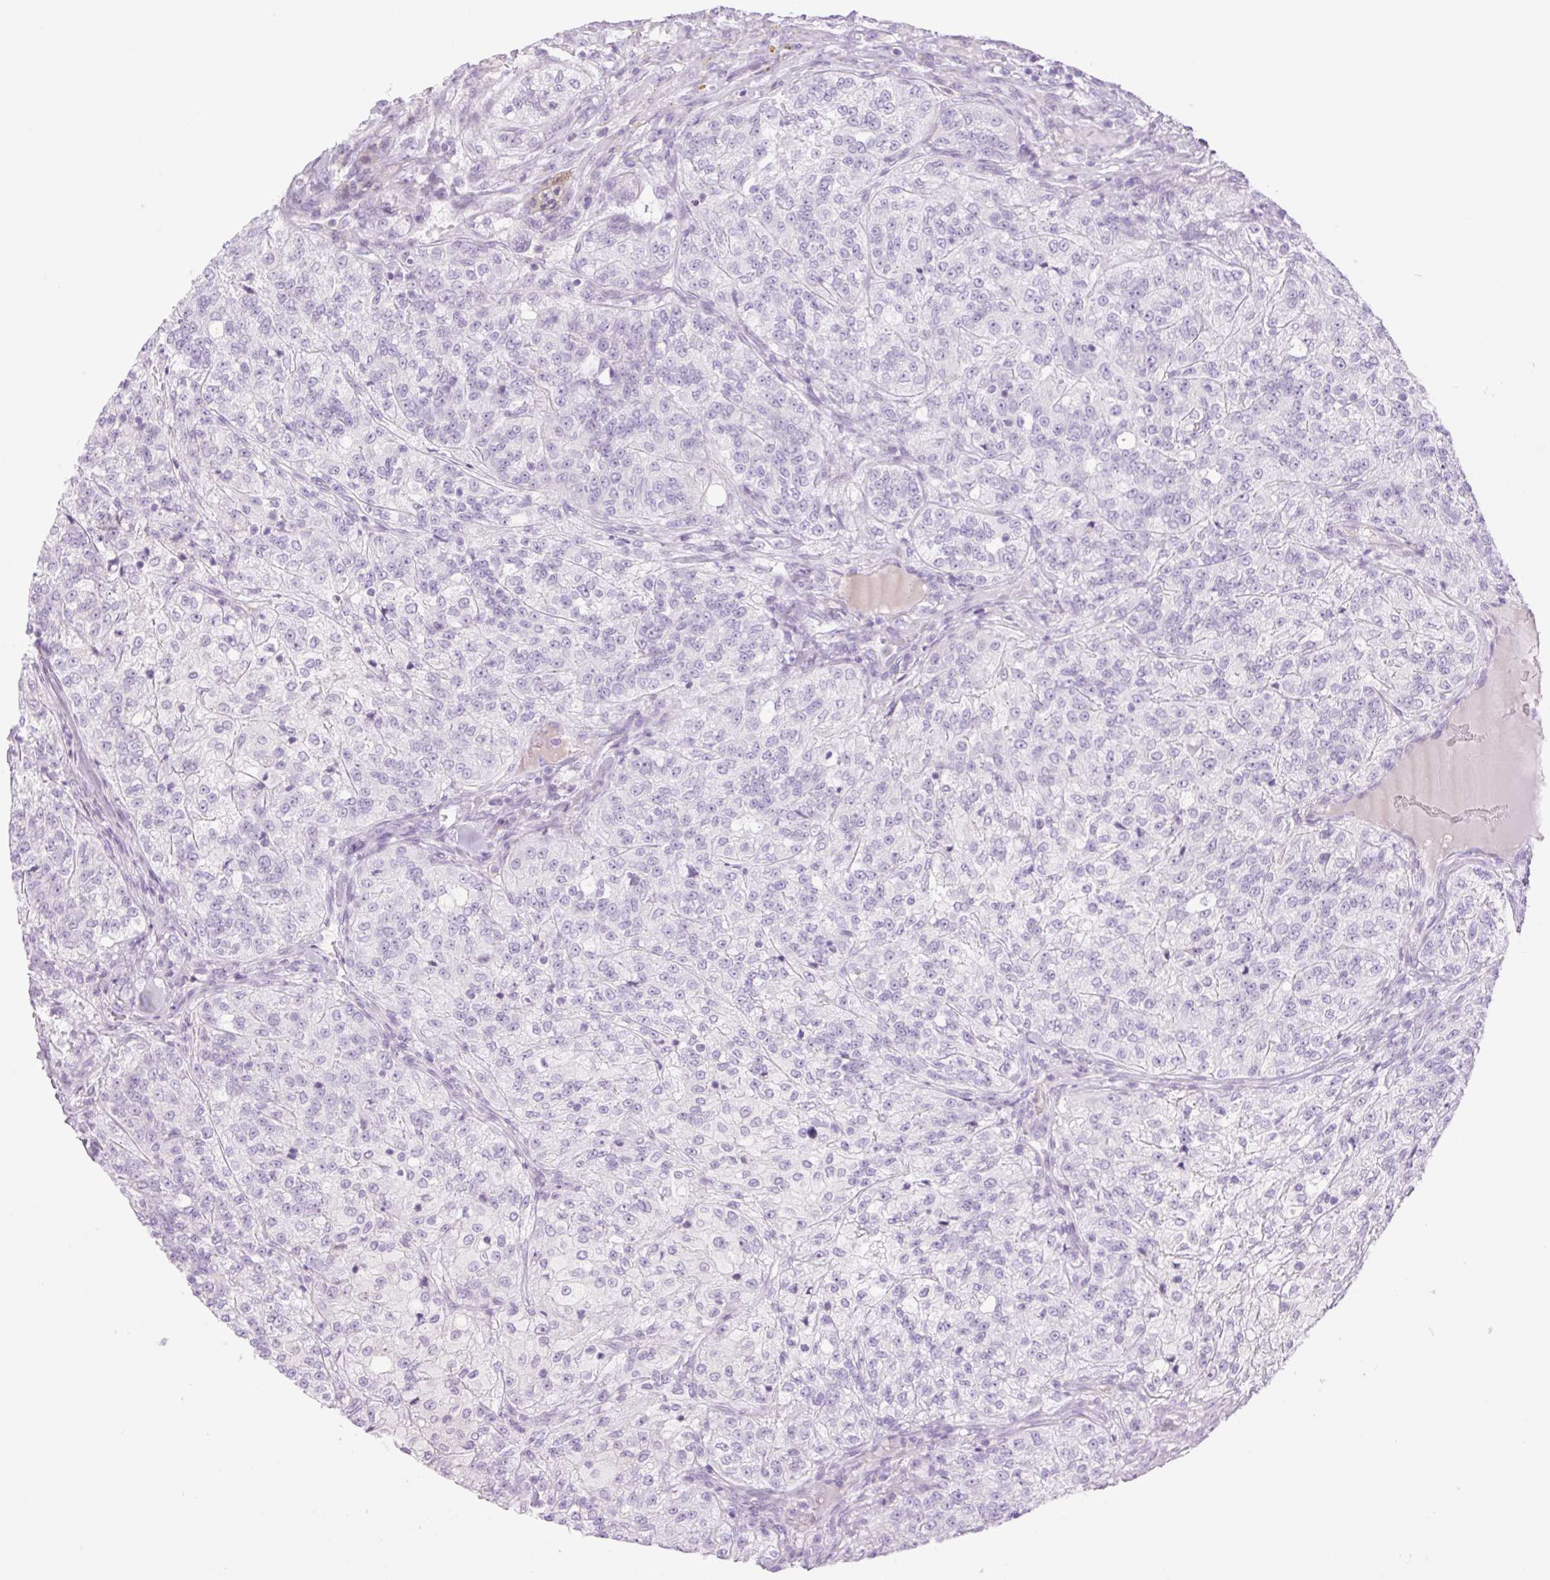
{"staining": {"intensity": "negative", "quantity": "none", "location": "none"}, "tissue": "renal cancer", "cell_type": "Tumor cells", "image_type": "cancer", "snomed": [{"axis": "morphology", "description": "Adenocarcinoma, NOS"}, {"axis": "topography", "description": "Kidney"}], "caption": "Immunohistochemistry micrograph of human adenocarcinoma (renal) stained for a protein (brown), which exhibits no positivity in tumor cells. The staining is performed using DAB brown chromogen with nuclei counter-stained in using hematoxylin.", "gene": "TBX15", "patient": {"sex": "female", "age": 63}}